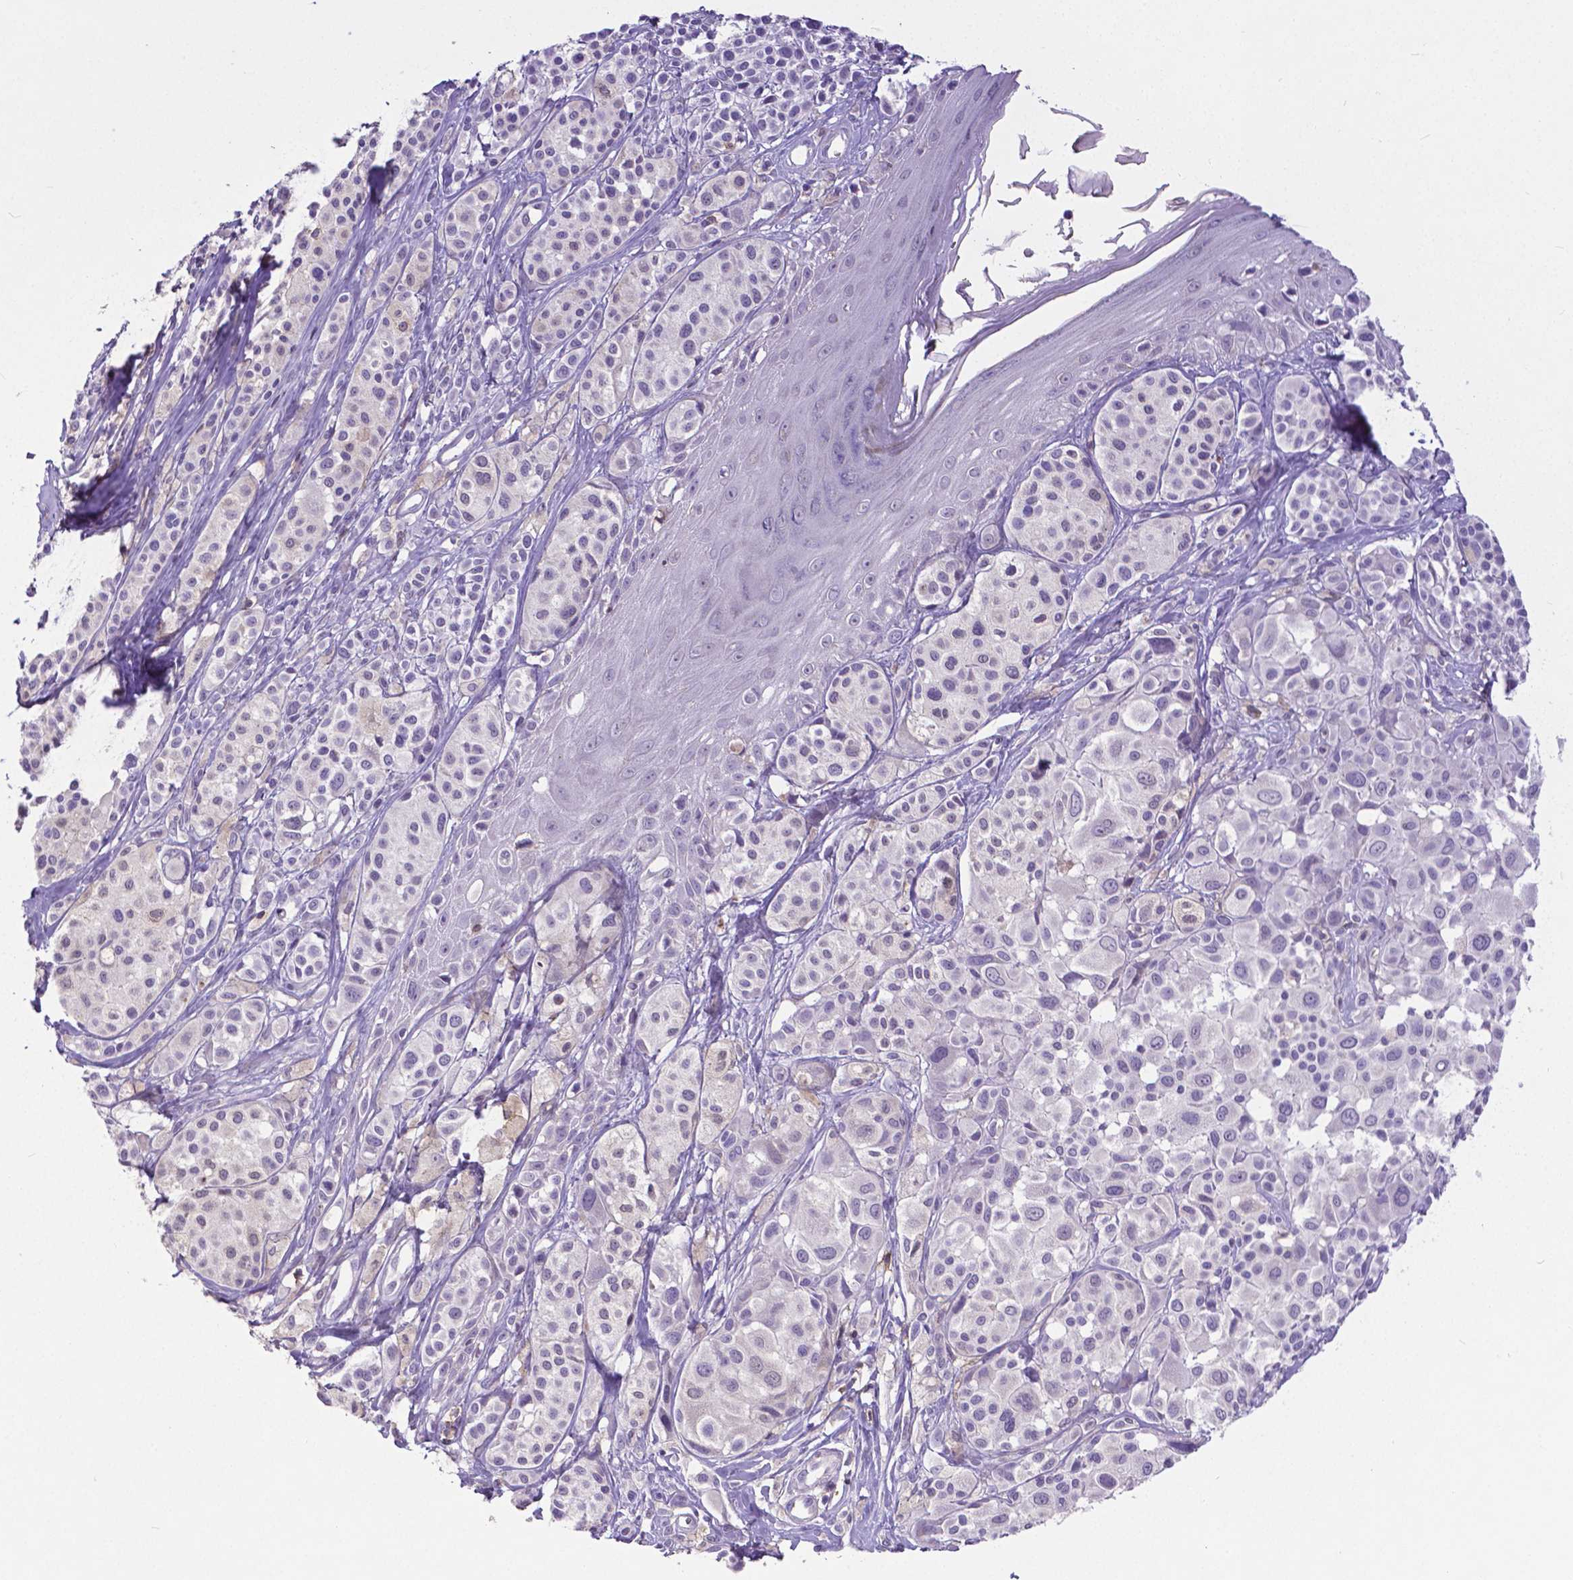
{"staining": {"intensity": "negative", "quantity": "none", "location": "none"}, "tissue": "melanoma", "cell_type": "Tumor cells", "image_type": "cancer", "snomed": [{"axis": "morphology", "description": "Malignant melanoma, NOS"}, {"axis": "topography", "description": "Skin"}], "caption": "IHC of human malignant melanoma reveals no positivity in tumor cells.", "gene": "CD4", "patient": {"sex": "male", "age": 77}}